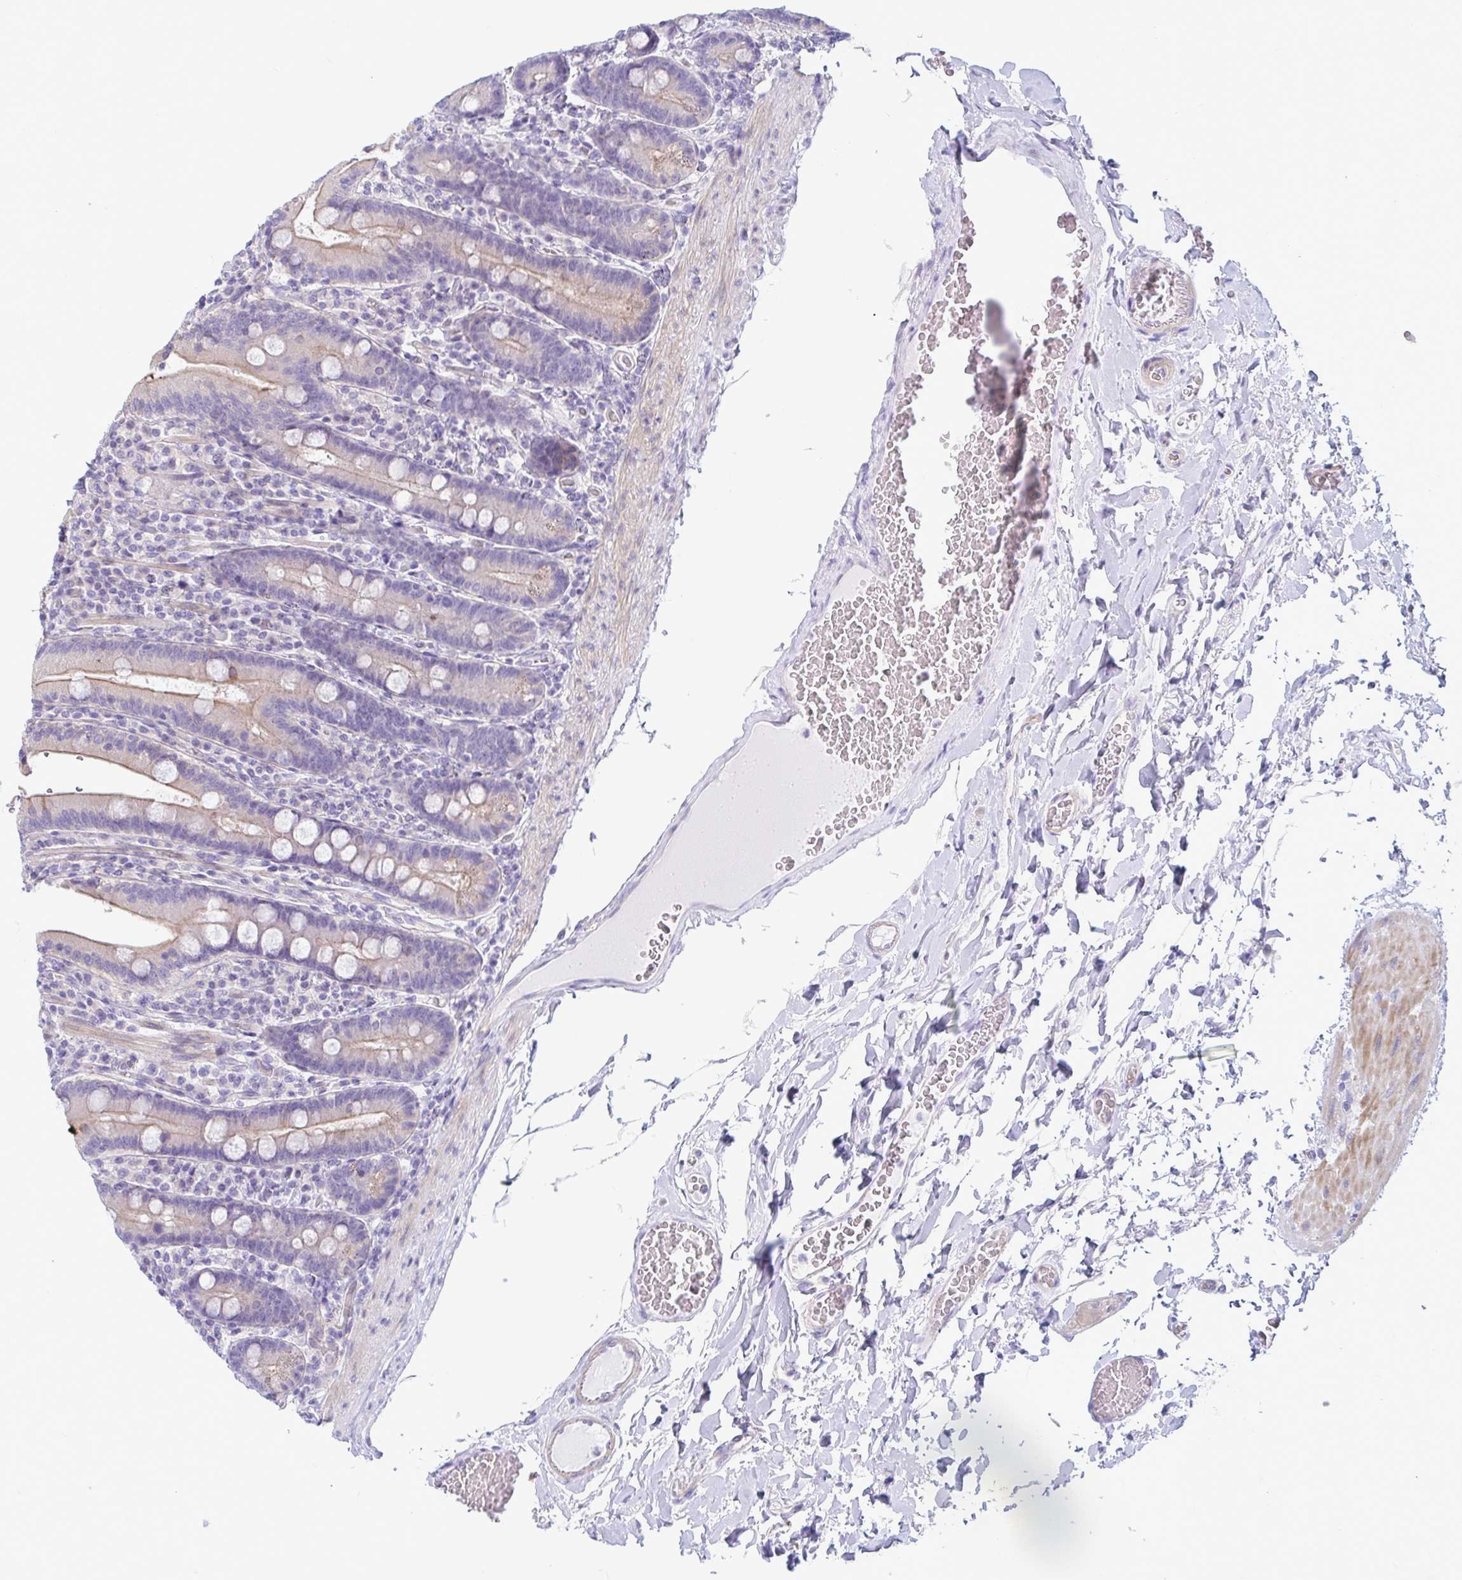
{"staining": {"intensity": "moderate", "quantity": "25%-75%", "location": "cytoplasmic/membranous"}, "tissue": "duodenum", "cell_type": "Glandular cells", "image_type": "normal", "snomed": [{"axis": "morphology", "description": "Normal tissue, NOS"}, {"axis": "topography", "description": "Duodenum"}], "caption": "Duodenum was stained to show a protein in brown. There is medium levels of moderate cytoplasmic/membranous expression in approximately 25%-75% of glandular cells. (Stains: DAB in brown, nuclei in blue, Microscopy: brightfield microscopy at high magnification).", "gene": "TNNI2", "patient": {"sex": "female", "age": 62}}